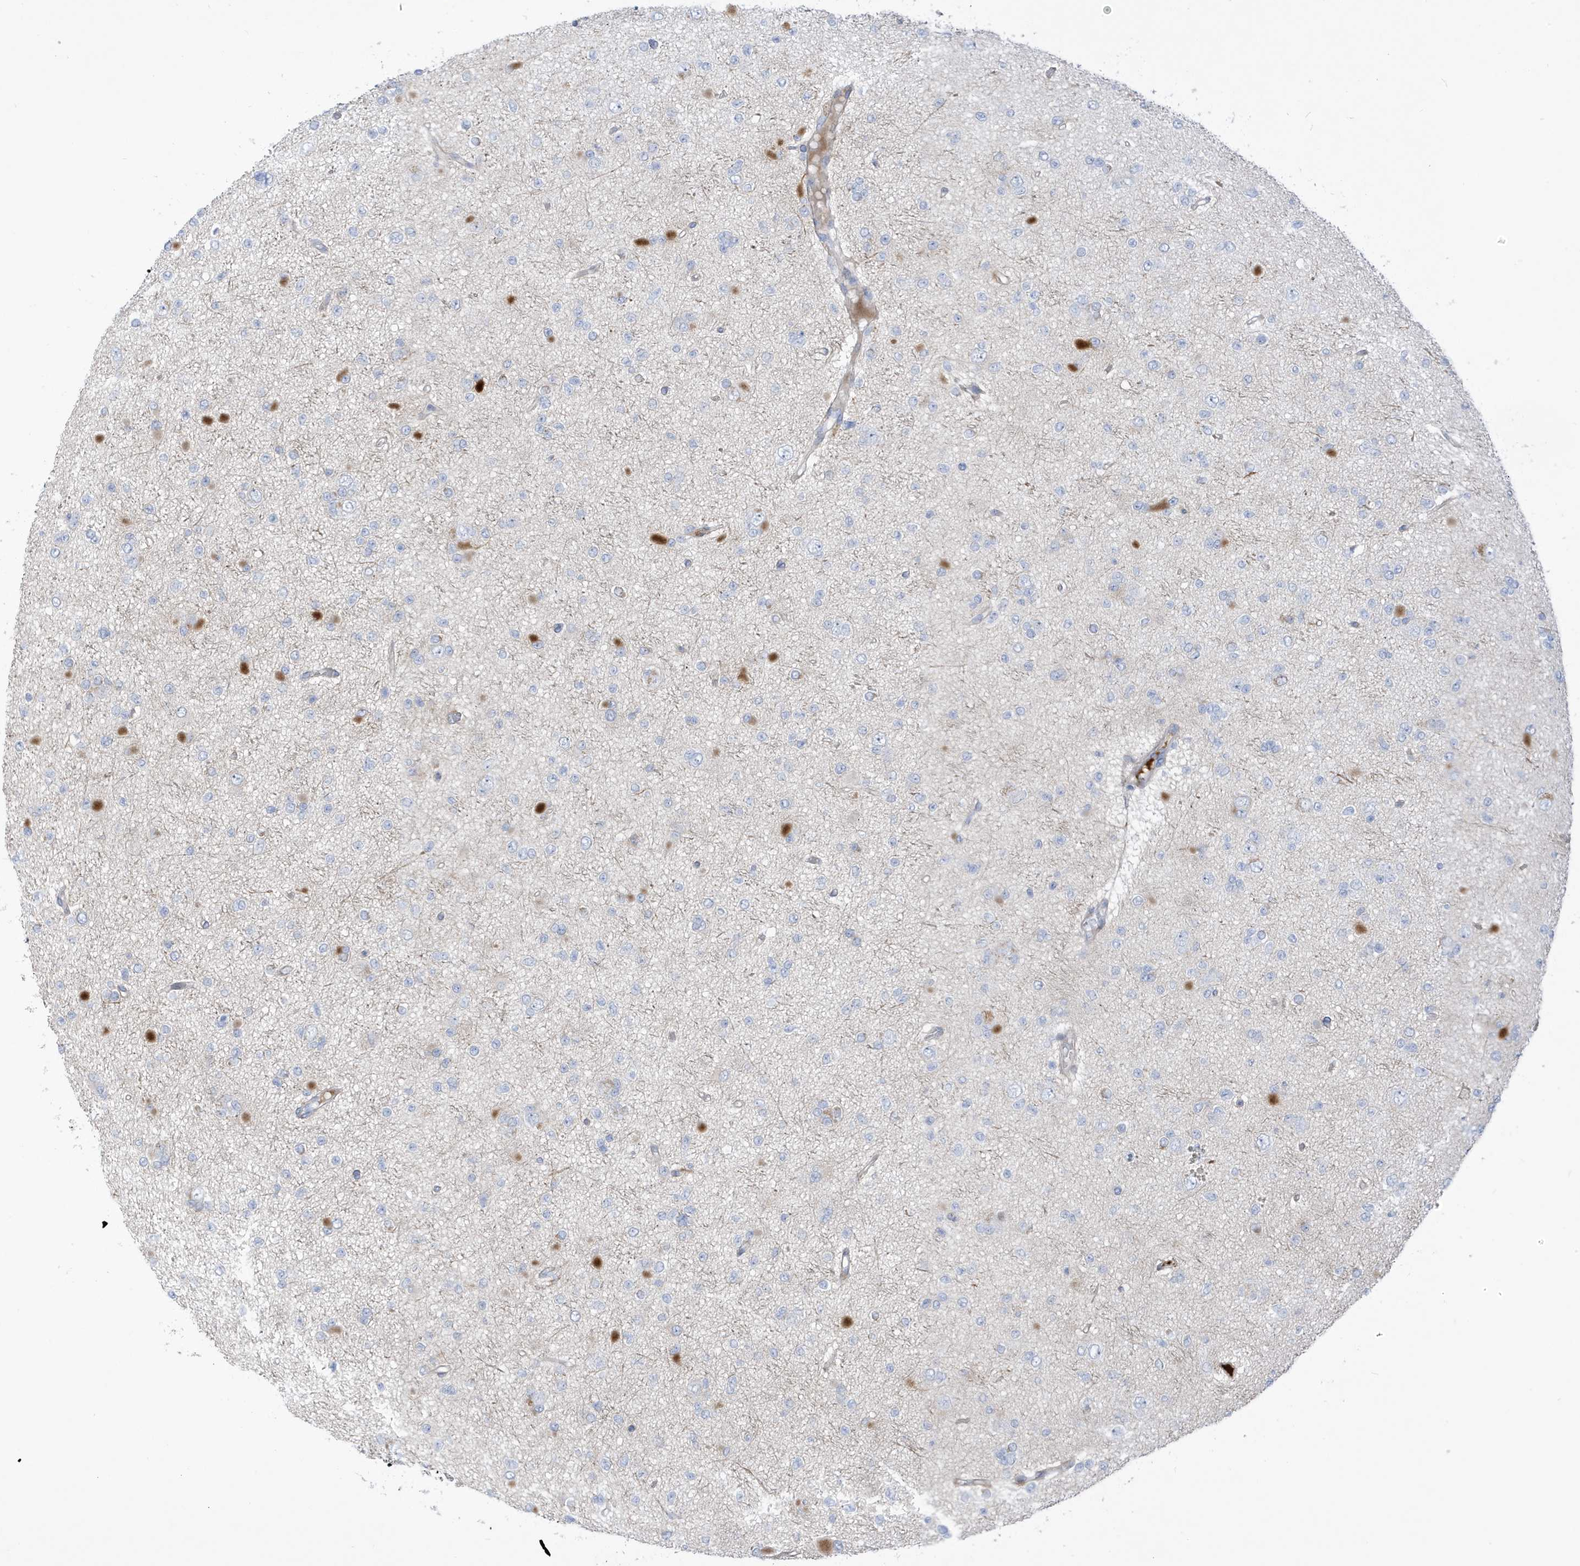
{"staining": {"intensity": "negative", "quantity": "none", "location": "none"}, "tissue": "glioma", "cell_type": "Tumor cells", "image_type": "cancer", "snomed": [{"axis": "morphology", "description": "Glioma, malignant, Low grade"}, {"axis": "topography", "description": "Brain"}], "caption": "High magnification brightfield microscopy of glioma stained with DAB (3,3'-diaminobenzidine) (brown) and counterstained with hematoxylin (blue): tumor cells show no significant staining.", "gene": "ATP13A5", "patient": {"sex": "female", "age": 22}}